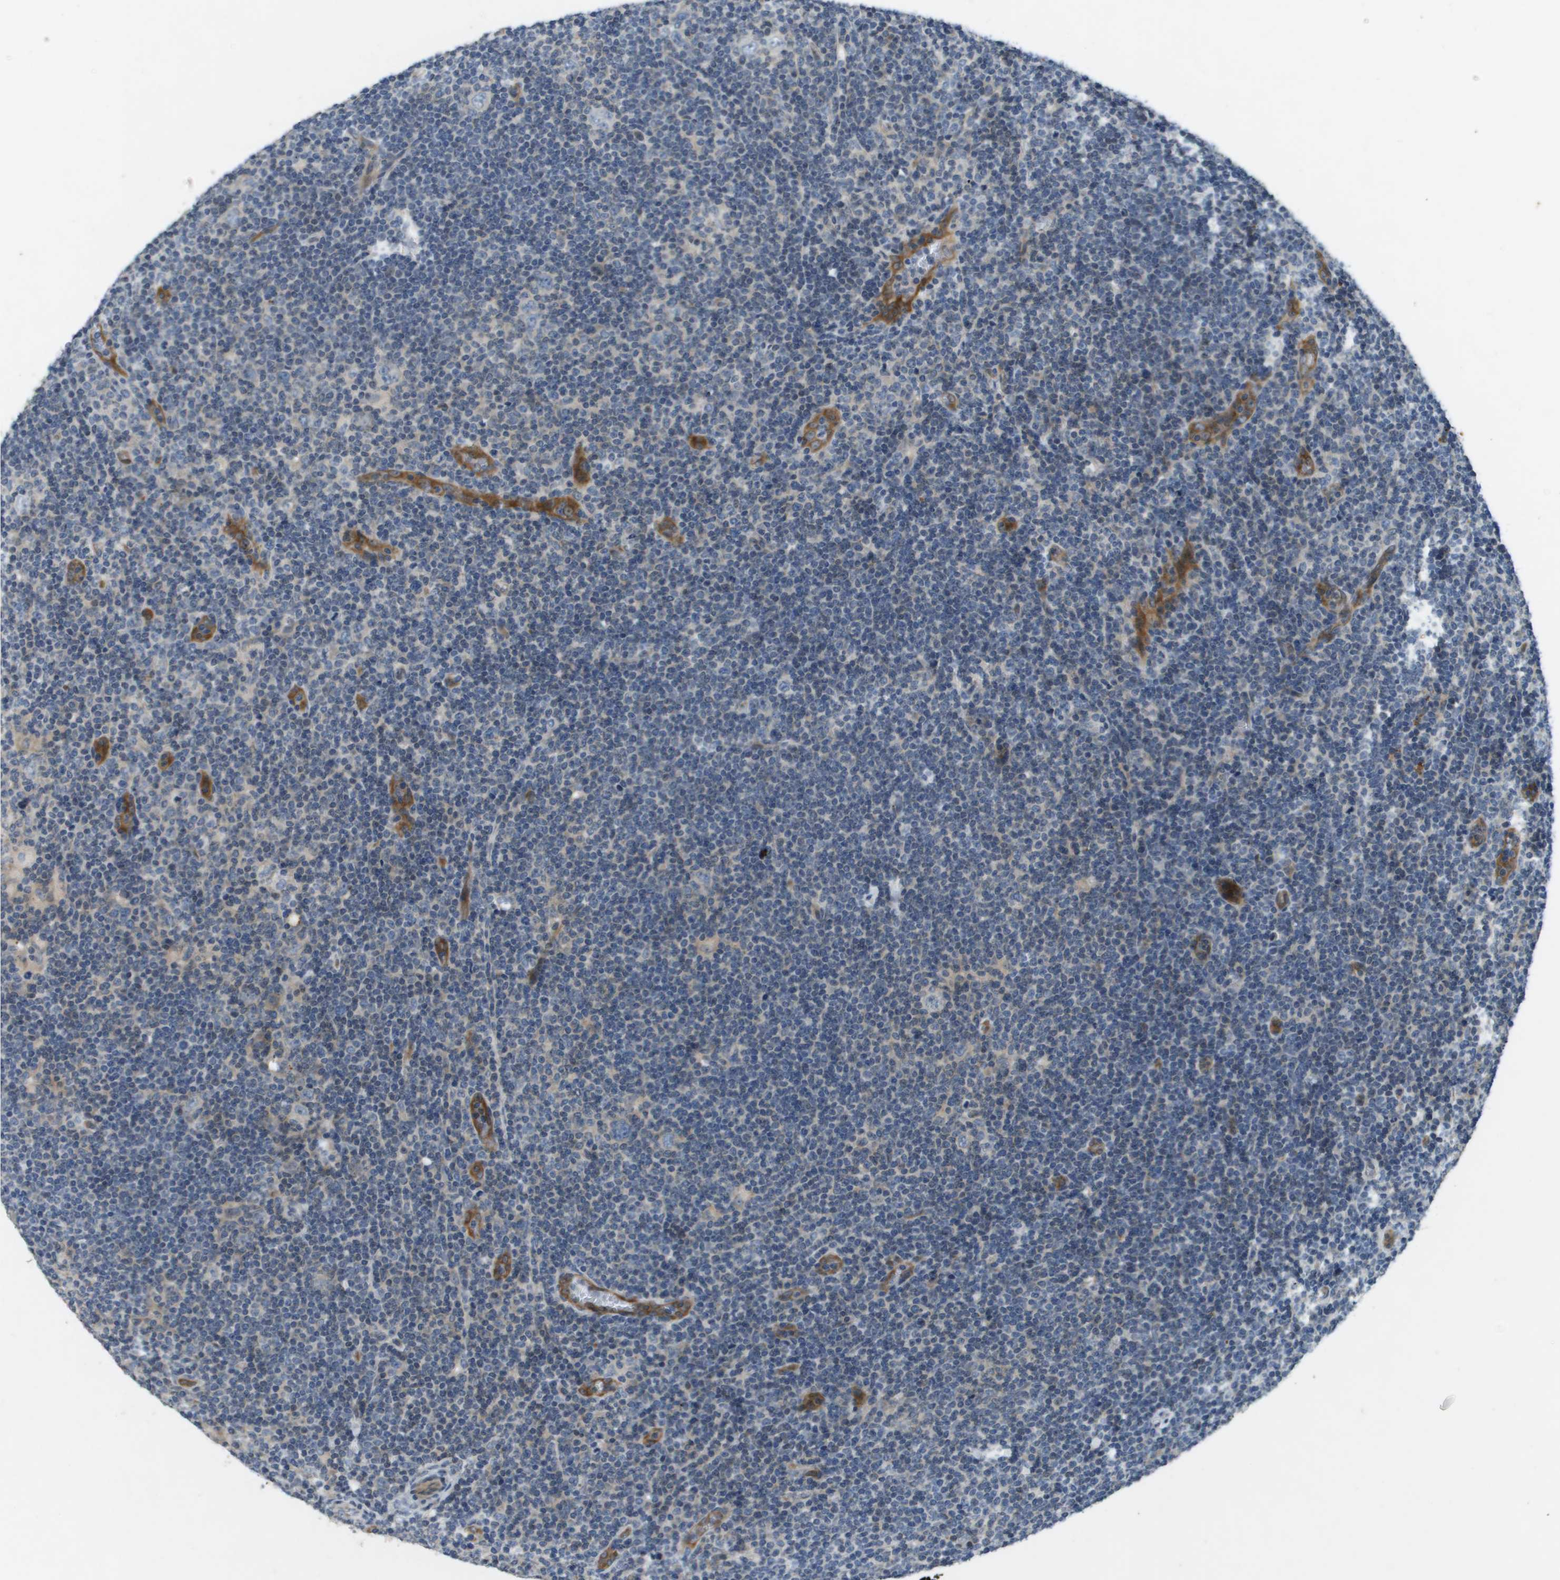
{"staining": {"intensity": "weak", "quantity": "<25%", "location": "cytoplasmic/membranous"}, "tissue": "lymphoma", "cell_type": "Tumor cells", "image_type": "cancer", "snomed": [{"axis": "morphology", "description": "Hodgkin's disease, NOS"}, {"axis": "topography", "description": "Lymph node"}], "caption": "IHC image of neoplastic tissue: human Hodgkin's disease stained with DAB (3,3'-diaminobenzidine) exhibits no significant protein staining in tumor cells. (Immunohistochemistry (ihc), brightfield microscopy, high magnification).", "gene": "PGAP3", "patient": {"sex": "female", "age": 57}}